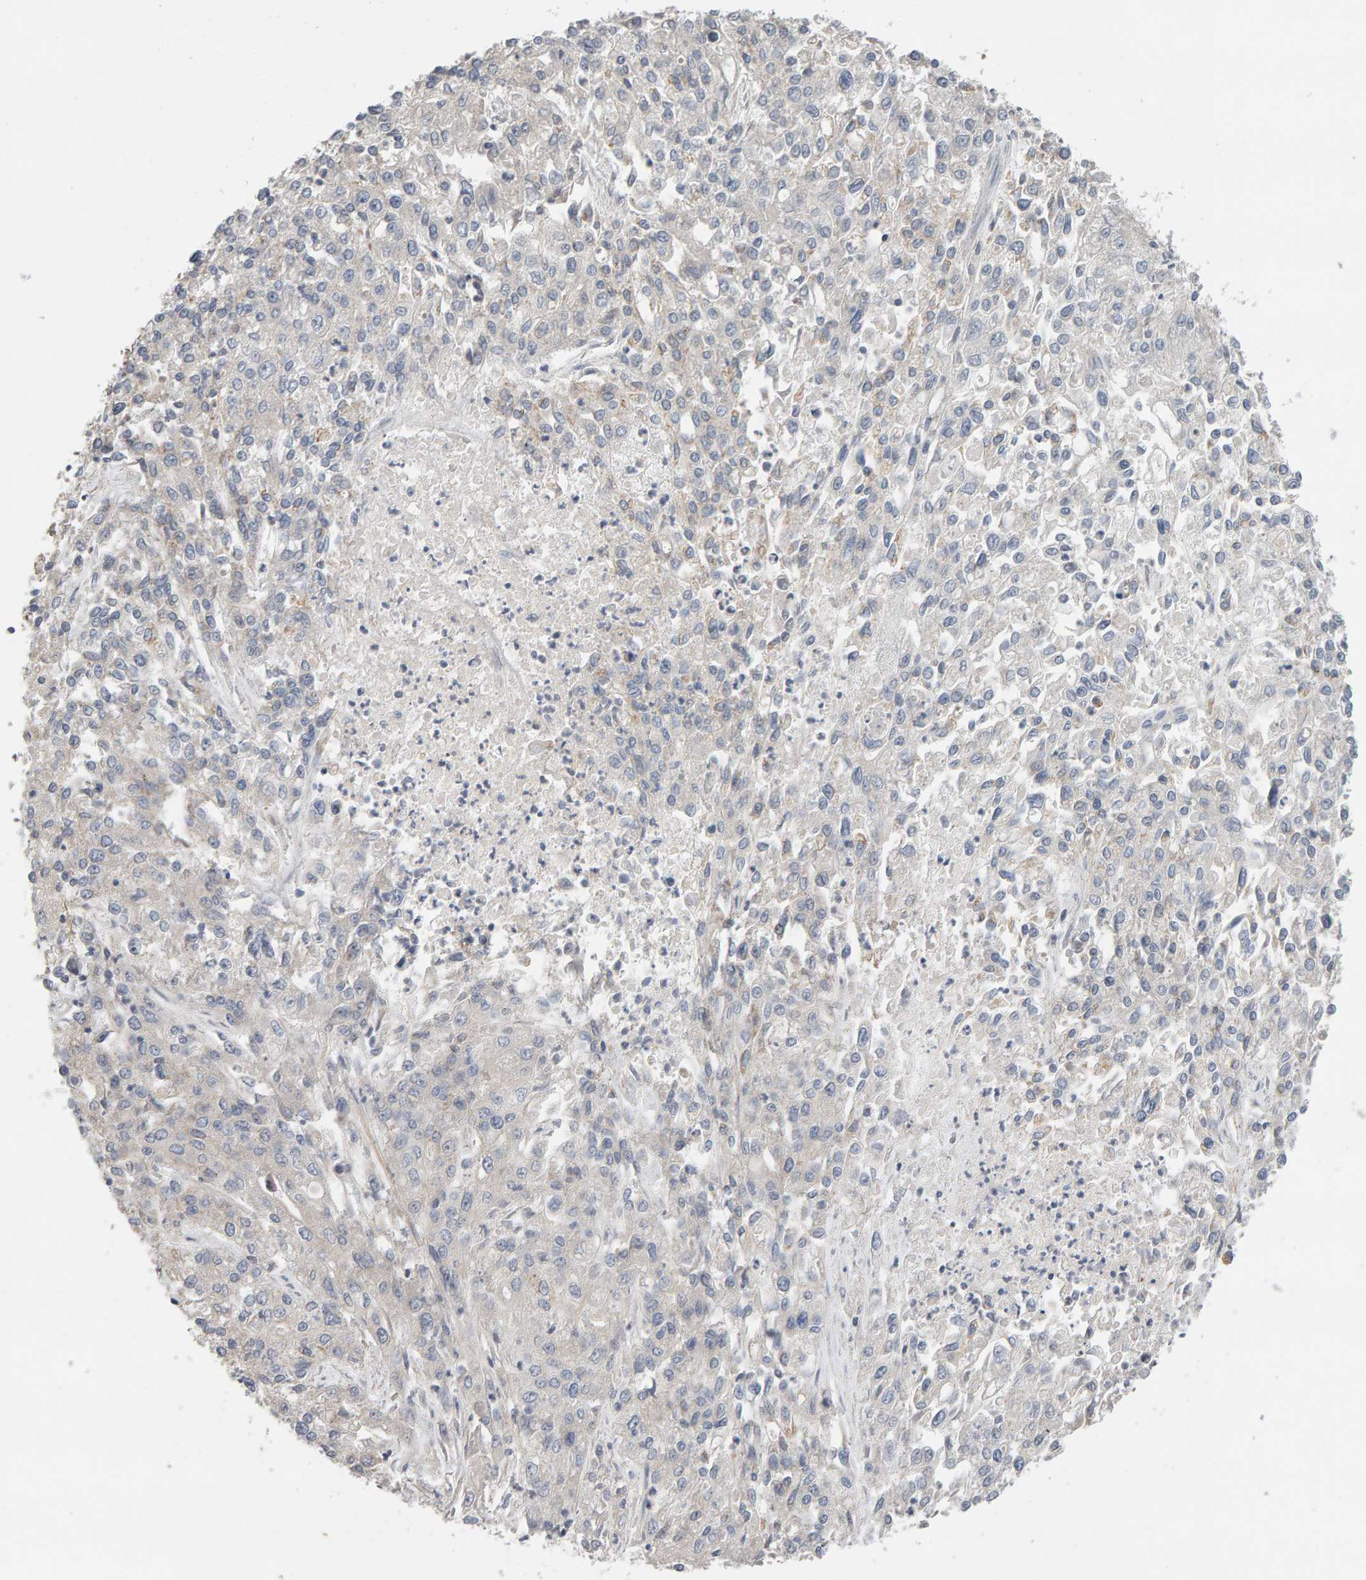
{"staining": {"intensity": "negative", "quantity": "none", "location": "none"}, "tissue": "endometrial cancer", "cell_type": "Tumor cells", "image_type": "cancer", "snomed": [{"axis": "morphology", "description": "Adenocarcinoma, NOS"}, {"axis": "topography", "description": "Endometrium"}], "caption": "Protein analysis of adenocarcinoma (endometrial) reveals no significant positivity in tumor cells.", "gene": "PPP1R16A", "patient": {"sex": "female", "age": 49}}